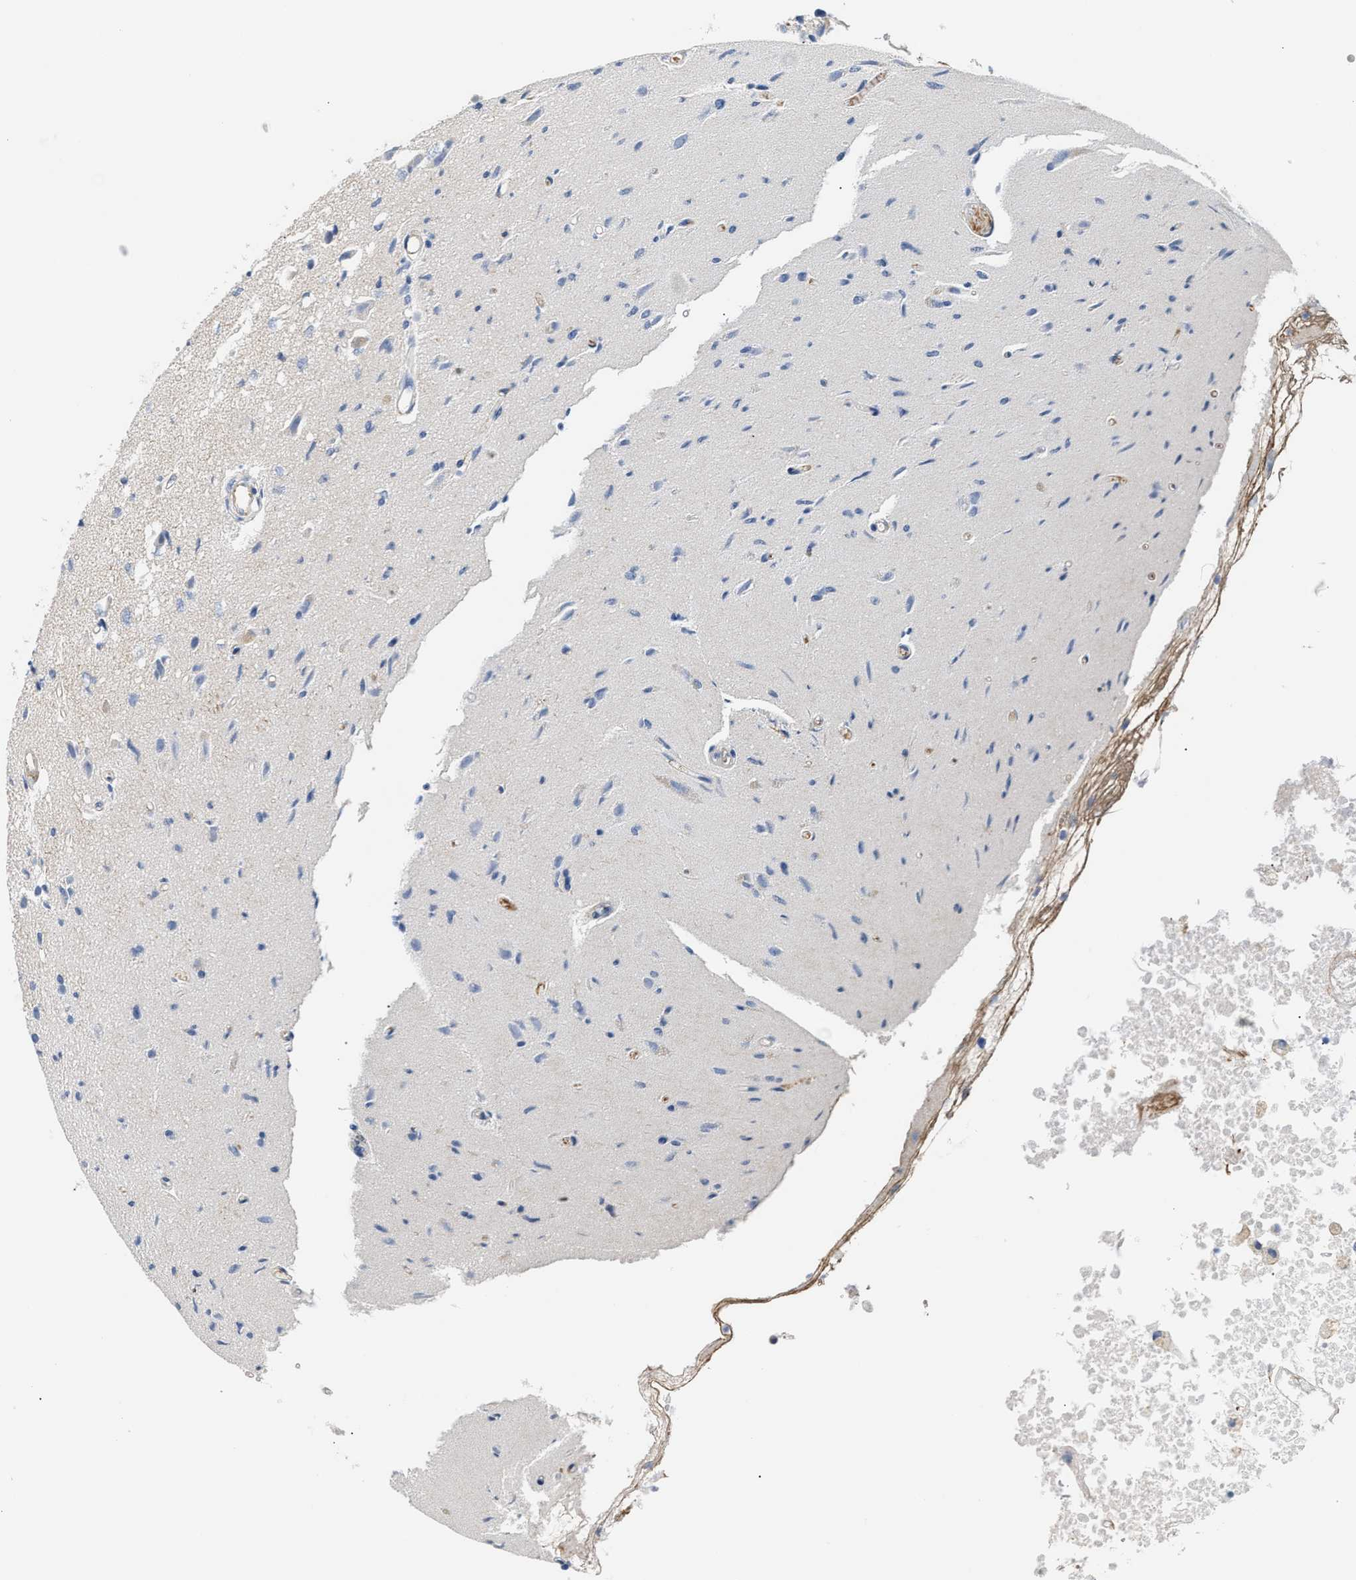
{"staining": {"intensity": "negative", "quantity": "none", "location": "none"}, "tissue": "glioma", "cell_type": "Tumor cells", "image_type": "cancer", "snomed": [{"axis": "morphology", "description": "Glioma, malignant, High grade"}, {"axis": "topography", "description": "Brain"}], "caption": "This is an immunohistochemistry micrograph of glioma. There is no staining in tumor cells.", "gene": "TFPI", "patient": {"sex": "female", "age": 59}}